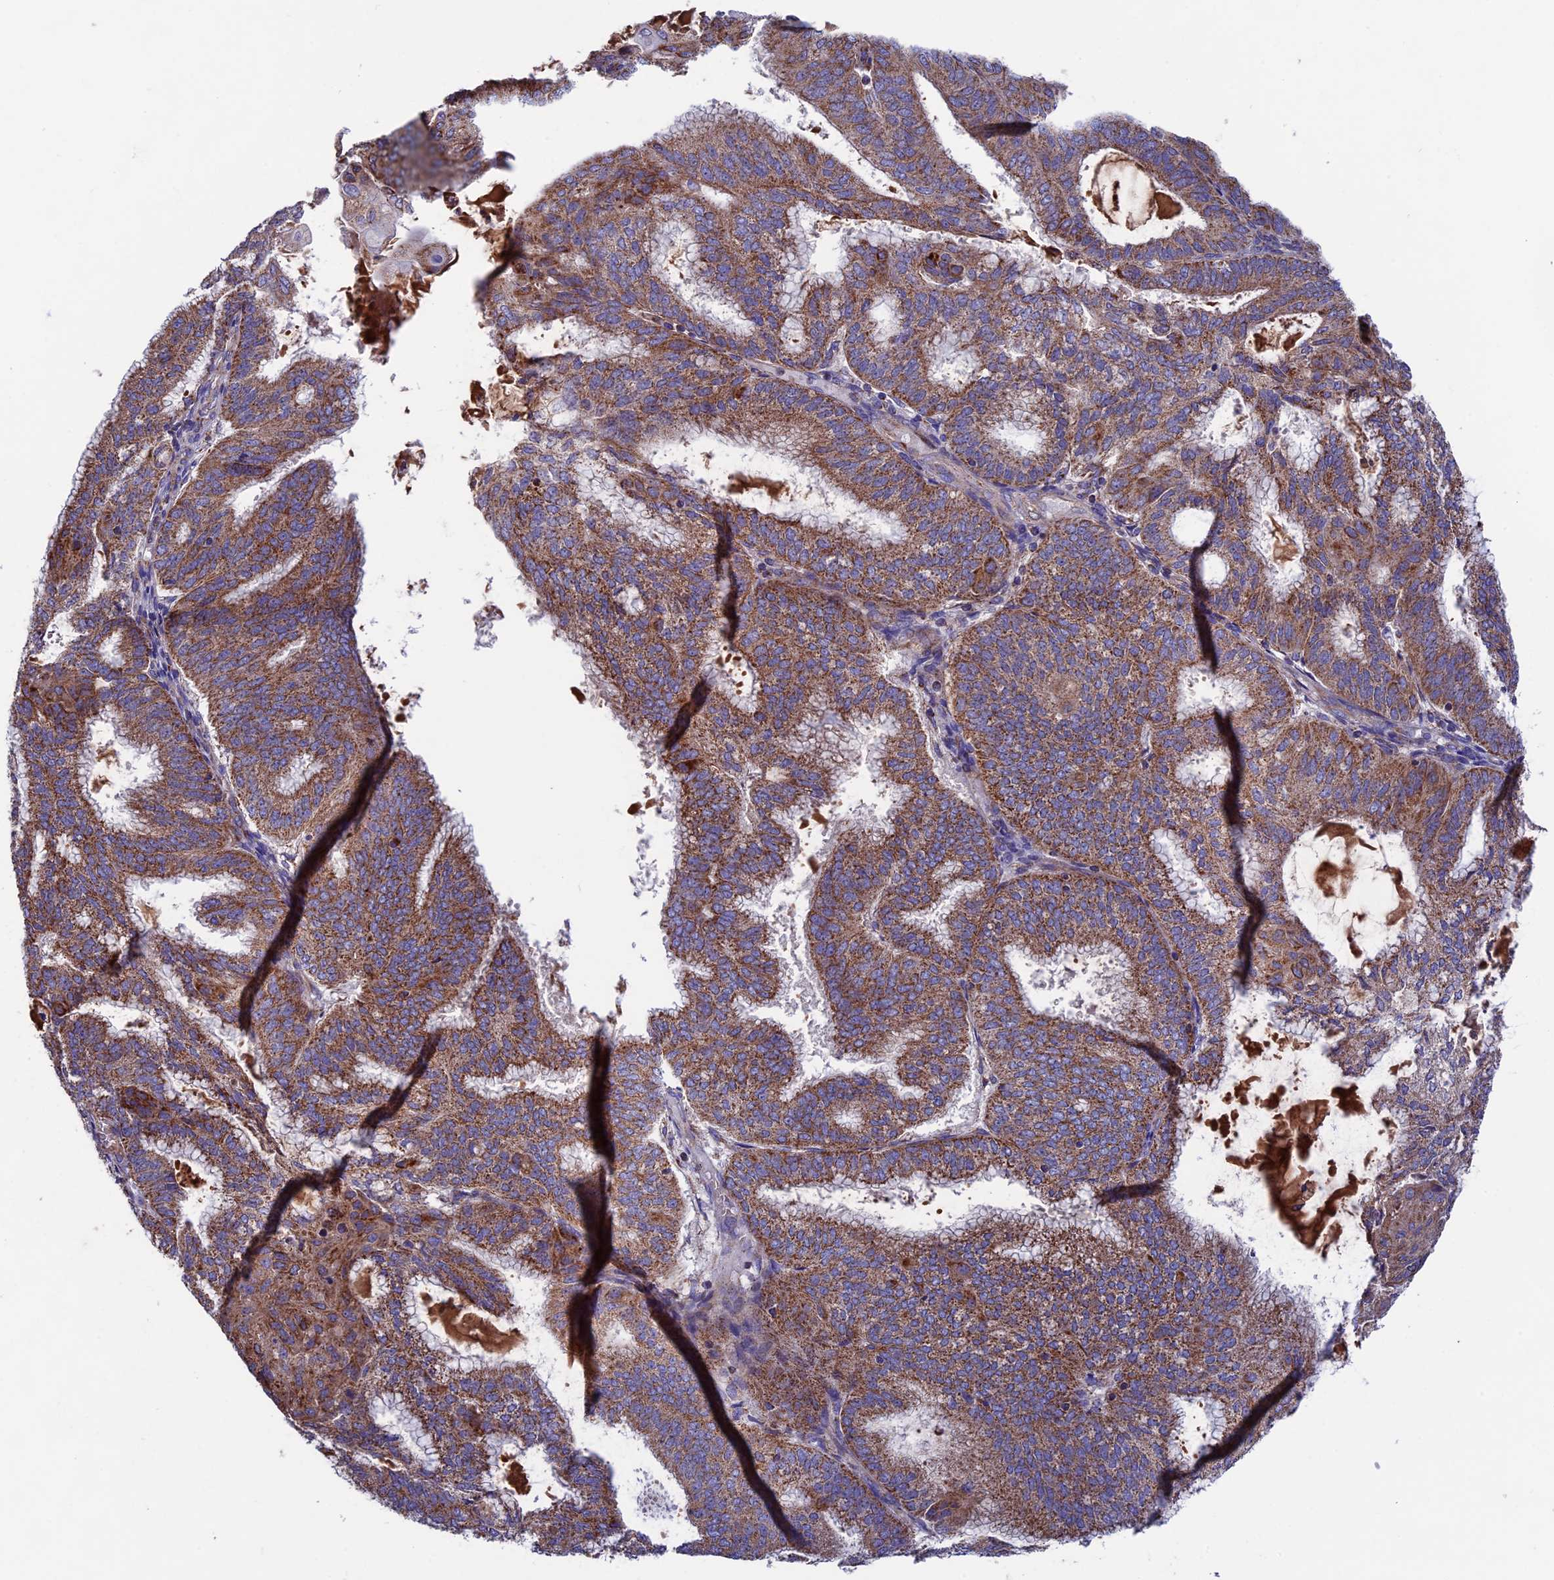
{"staining": {"intensity": "moderate", "quantity": ">75%", "location": "cytoplasmic/membranous"}, "tissue": "endometrial cancer", "cell_type": "Tumor cells", "image_type": "cancer", "snomed": [{"axis": "morphology", "description": "Adenocarcinoma, NOS"}, {"axis": "topography", "description": "Endometrium"}], "caption": "Protein staining of endometrial cancer (adenocarcinoma) tissue displays moderate cytoplasmic/membranous staining in approximately >75% of tumor cells. (Brightfield microscopy of DAB IHC at high magnification).", "gene": "SLC15A5", "patient": {"sex": "female", "age": 49}}